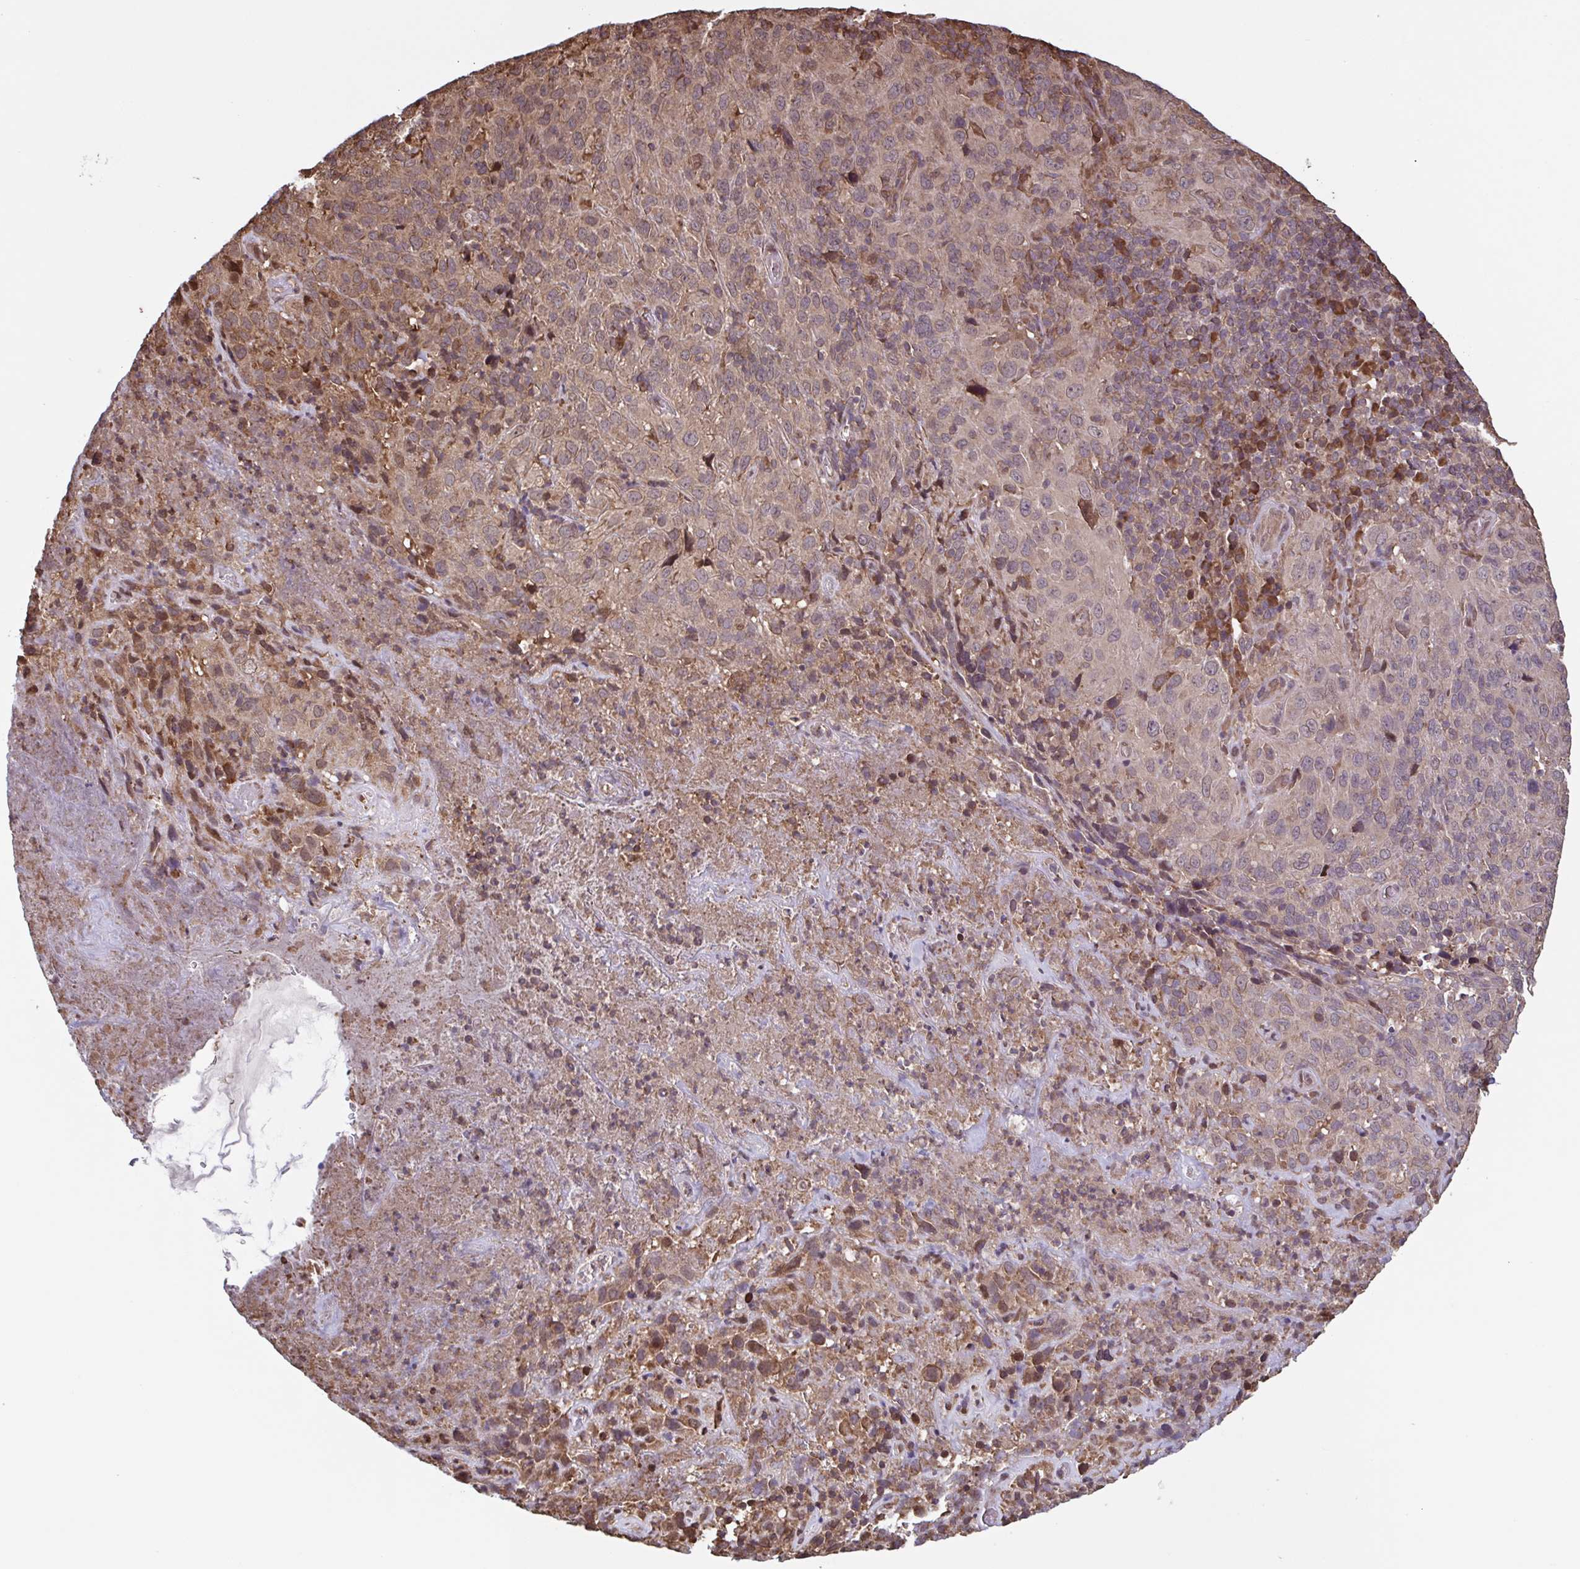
{"staining": {"intensity": "weak", "quantity": "<25%", "location": "cytoplasmic/membranous"}, "tissue": "cervical cancer", "cell_type": "Tumor cells", "image_type": "cancer", "snomed": [{"axis": "morphology", "description": "Squamous cell carcinoma, NOS"}, {"axis": "topography", "description": "Cervix"}], "caption": "Cervical squamous cell carcinoma stained for a protein using immunohistochemistry (IHC) shows no expression tumor cells.", "gene": "SEC63", "patient": {"sex": "female", "age": 51}}